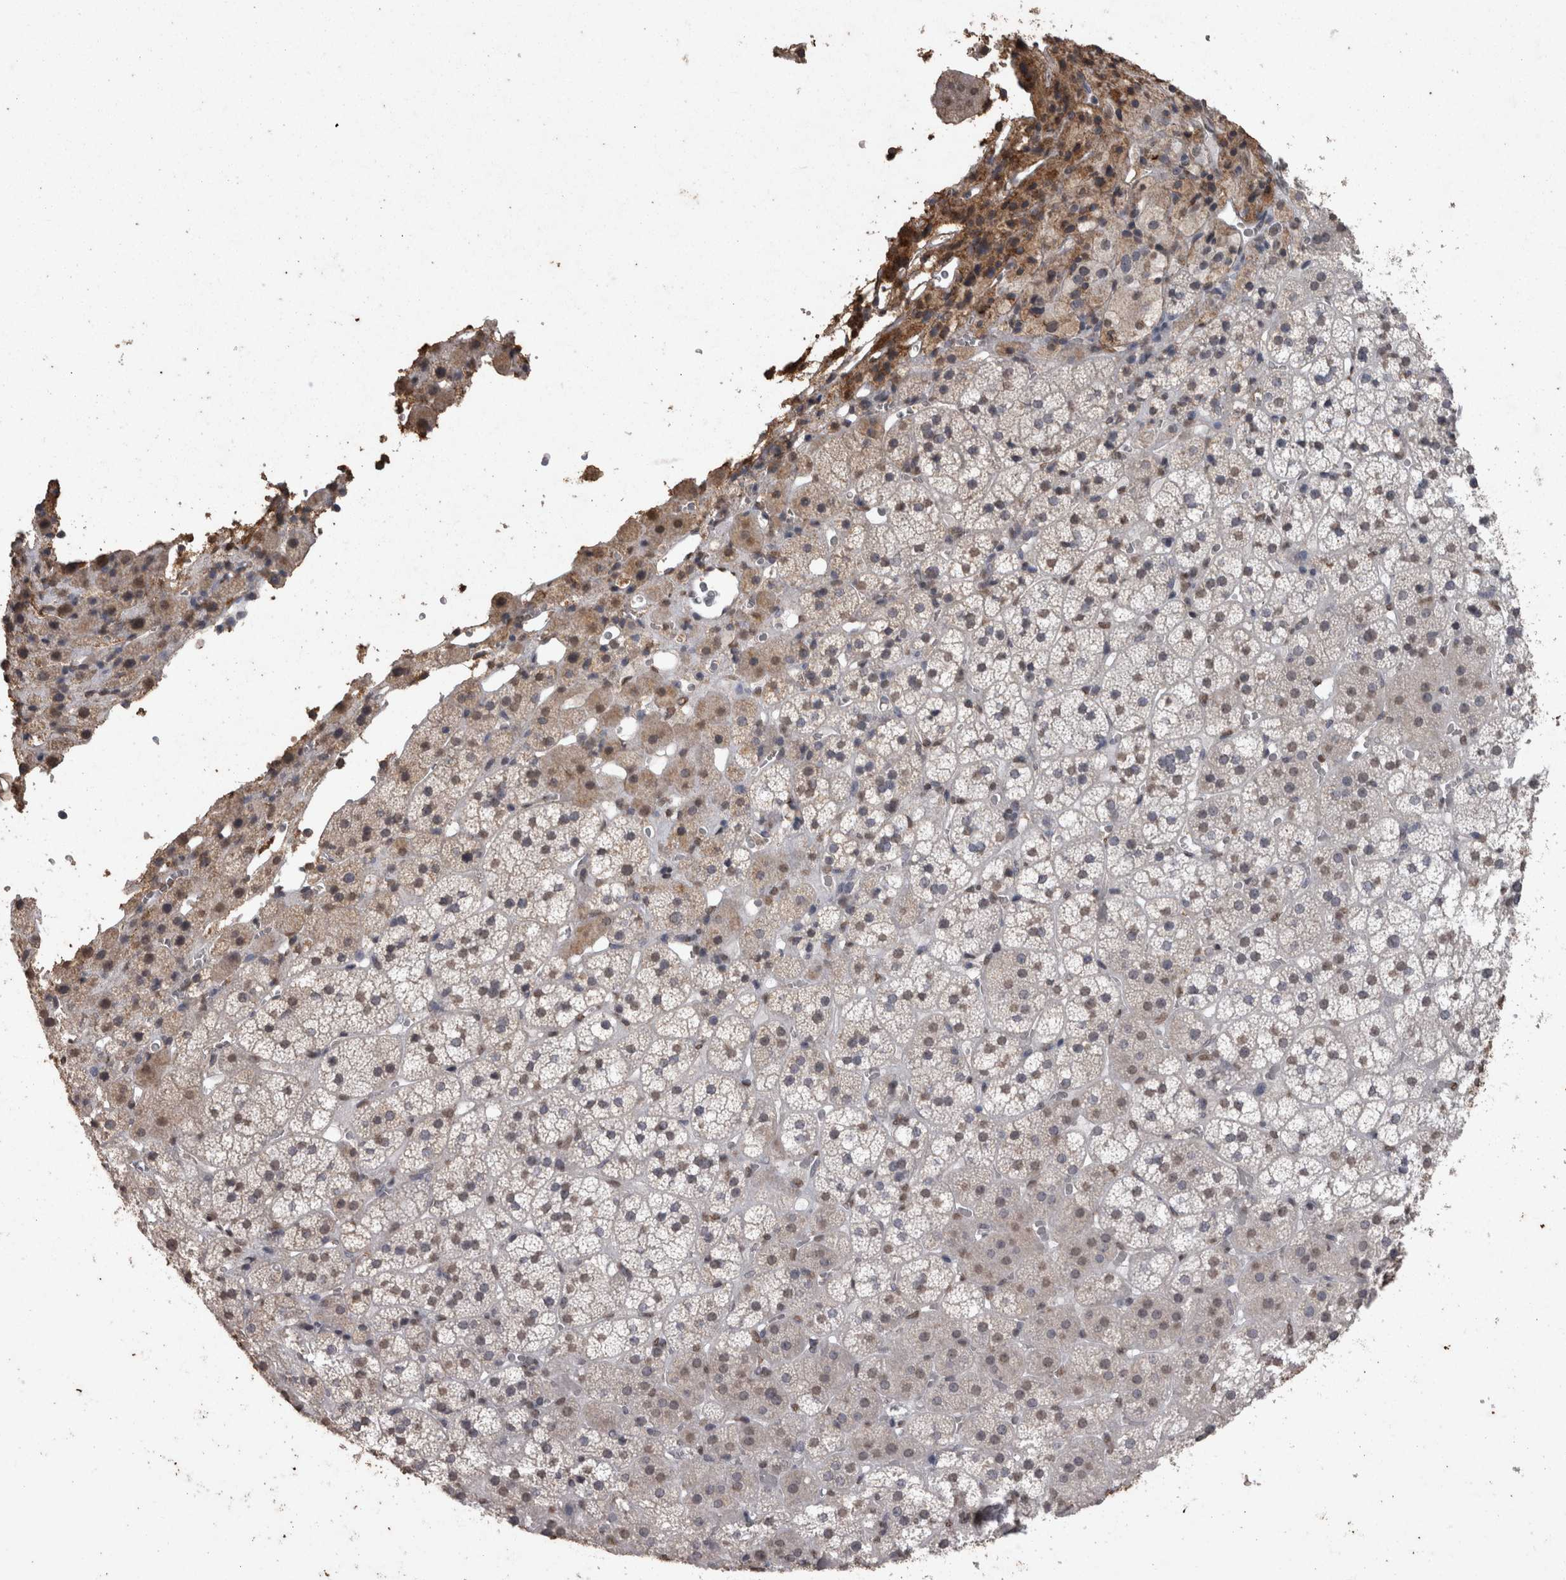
{"staining": {"intensity": "weak", "quantity": "25%-75%", "location": "cytoplasmic/membranous,nuclear"}, "tissue": "adrenal gland", "cell_type": "Glandular cells", "image_type": "normal", "snomed": [{"axis": "morphology", "description": "Normal tissue, NOS"}, {"axis": "topography", "description": "Adrenal gland"}], "caption": "Adrenal gland stained with IHC demonstrates weak cytoplasmic/membranous,nuclear positivity in approximately 25%-75% of glandular cells.", "gene": "SMAD7", "patient": {"sex": "female", "age": 44}}